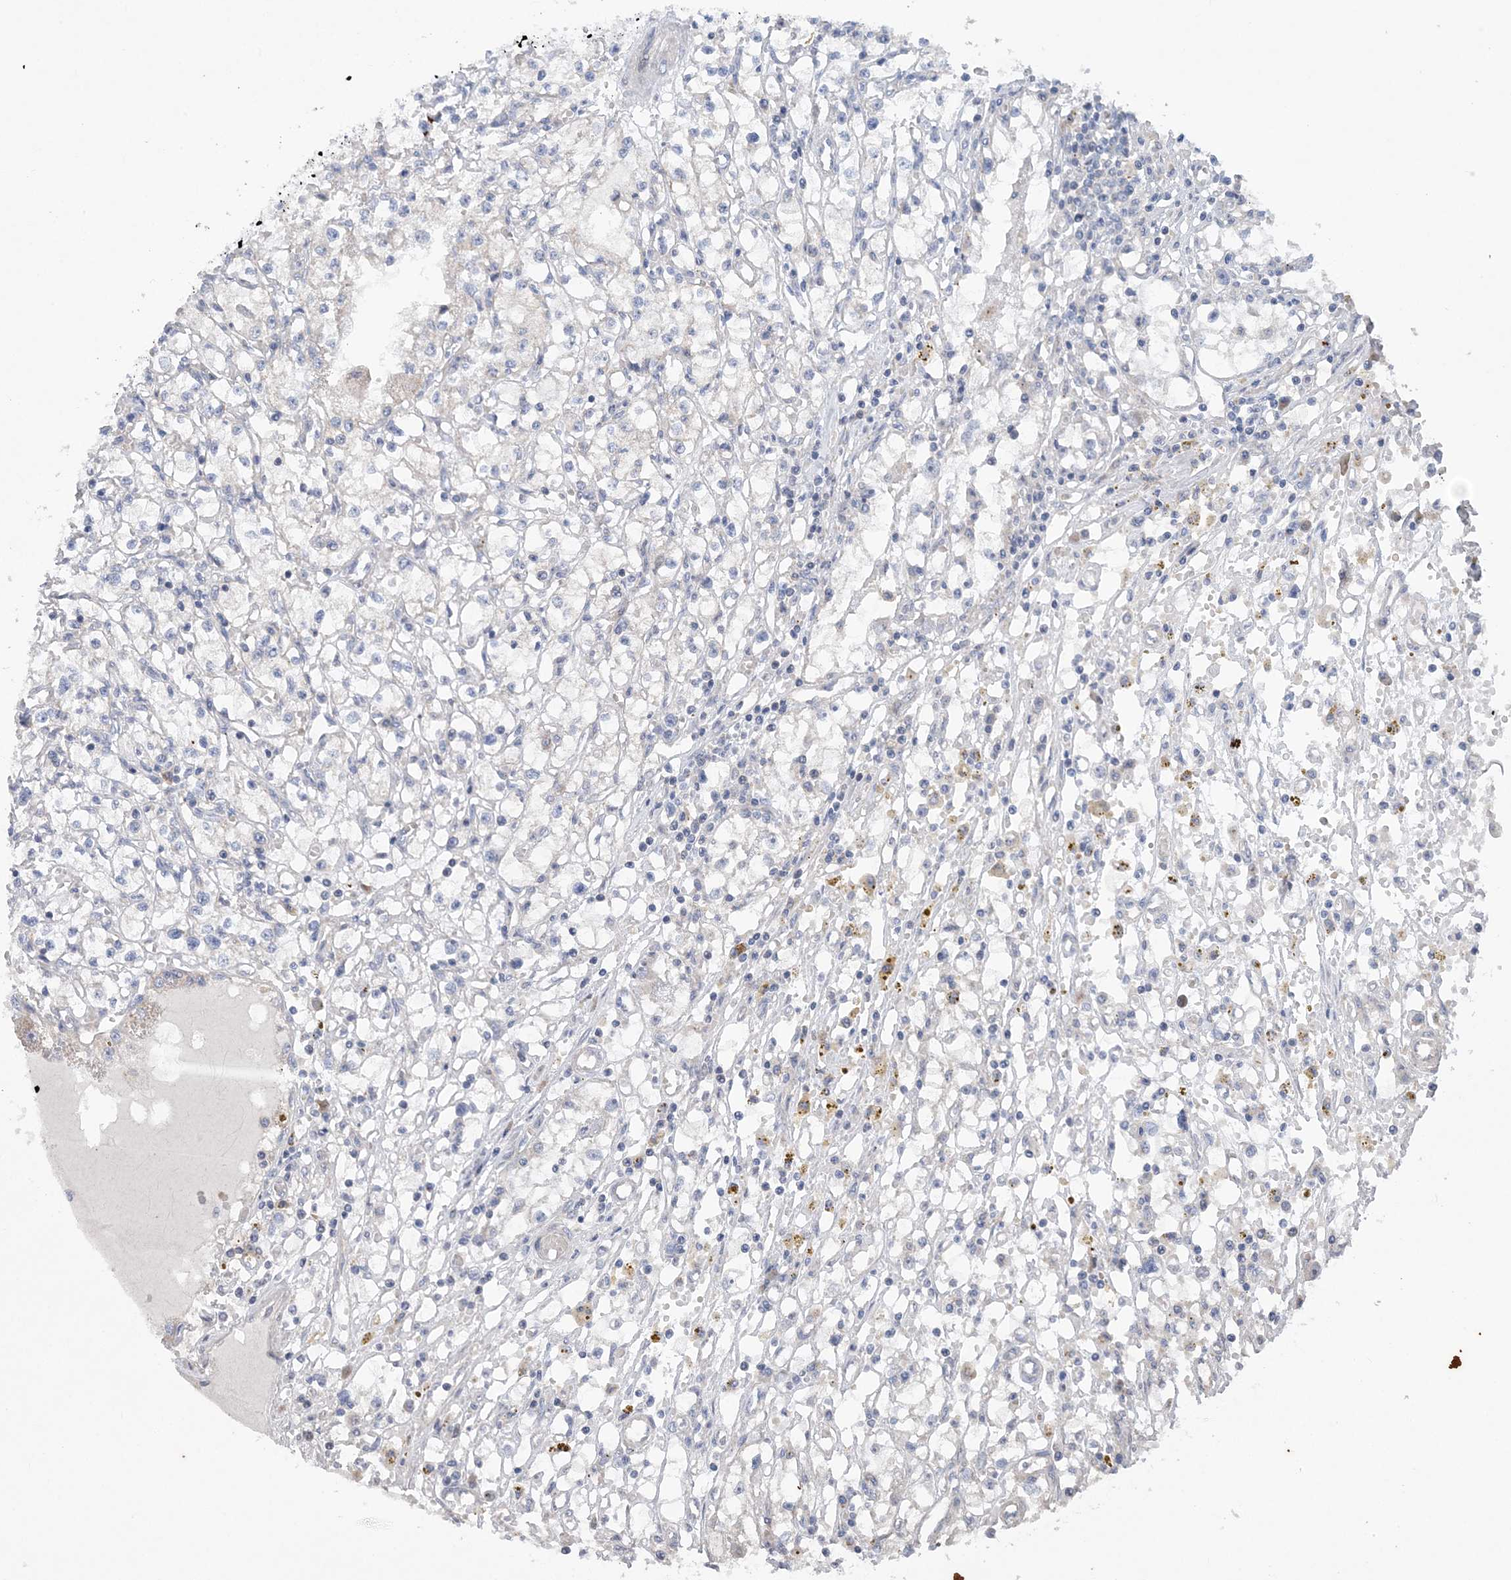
{"staining": {"intensity": "negative", "quantity": "none", "location": "none"}, "tissue": "renal cancer", "cell_type": "Tumor cells", "image_type": "cancer", "snomed": [{"axis": "morphology", "description": "Adenocarcinoma, NOS"}, {"axis": "topography", "description": "Kidney"}], "caption": "Immunohistochemistry photomicrograph of neoplastic tissue: human renal cancer (adenocarcinoma) stained with DAB shows no significant protein expression in tumor cells.", "gene": "COPE", "patient": {"sex": "male", "age": 56}}